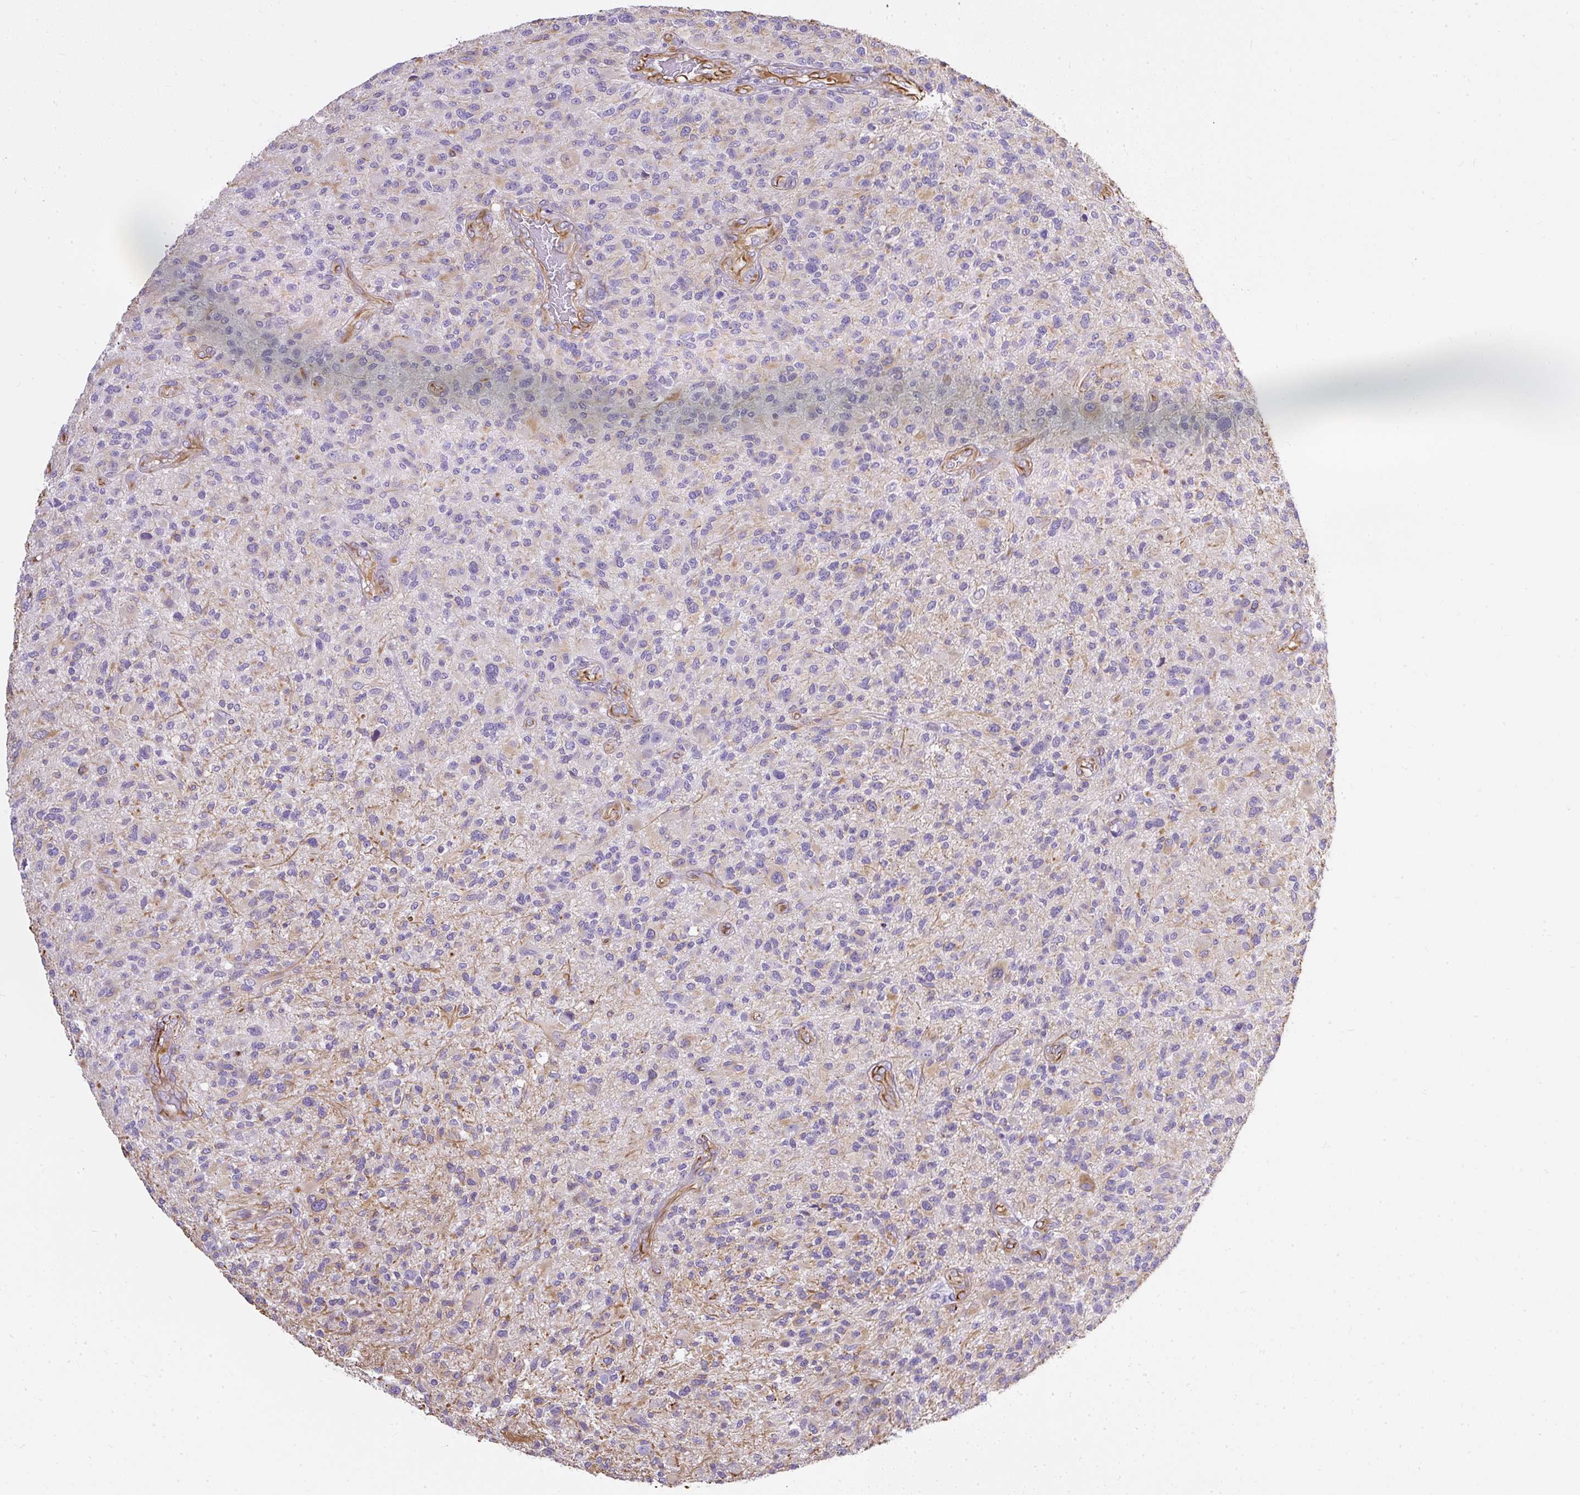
{"staining": {"intensity": "weak", "quantity": "<25%", "location": "cytoplasmic/membranous"}, "tissue": "glioma", "cell_type": "Tumor cells", "image_type": "cancer", "snomed": [{"axis": "morphology", "description": "Glioma, malignant, High grade"}, {"axis": "topography", "description": "Brain"}], "caption": "DAB immunohistochemical staining of malignant glioma (high-grade) exhibits no significant staining in tumor cells.", "gene": "PLS1", "patient": {"sex": "male", "age": 47}}